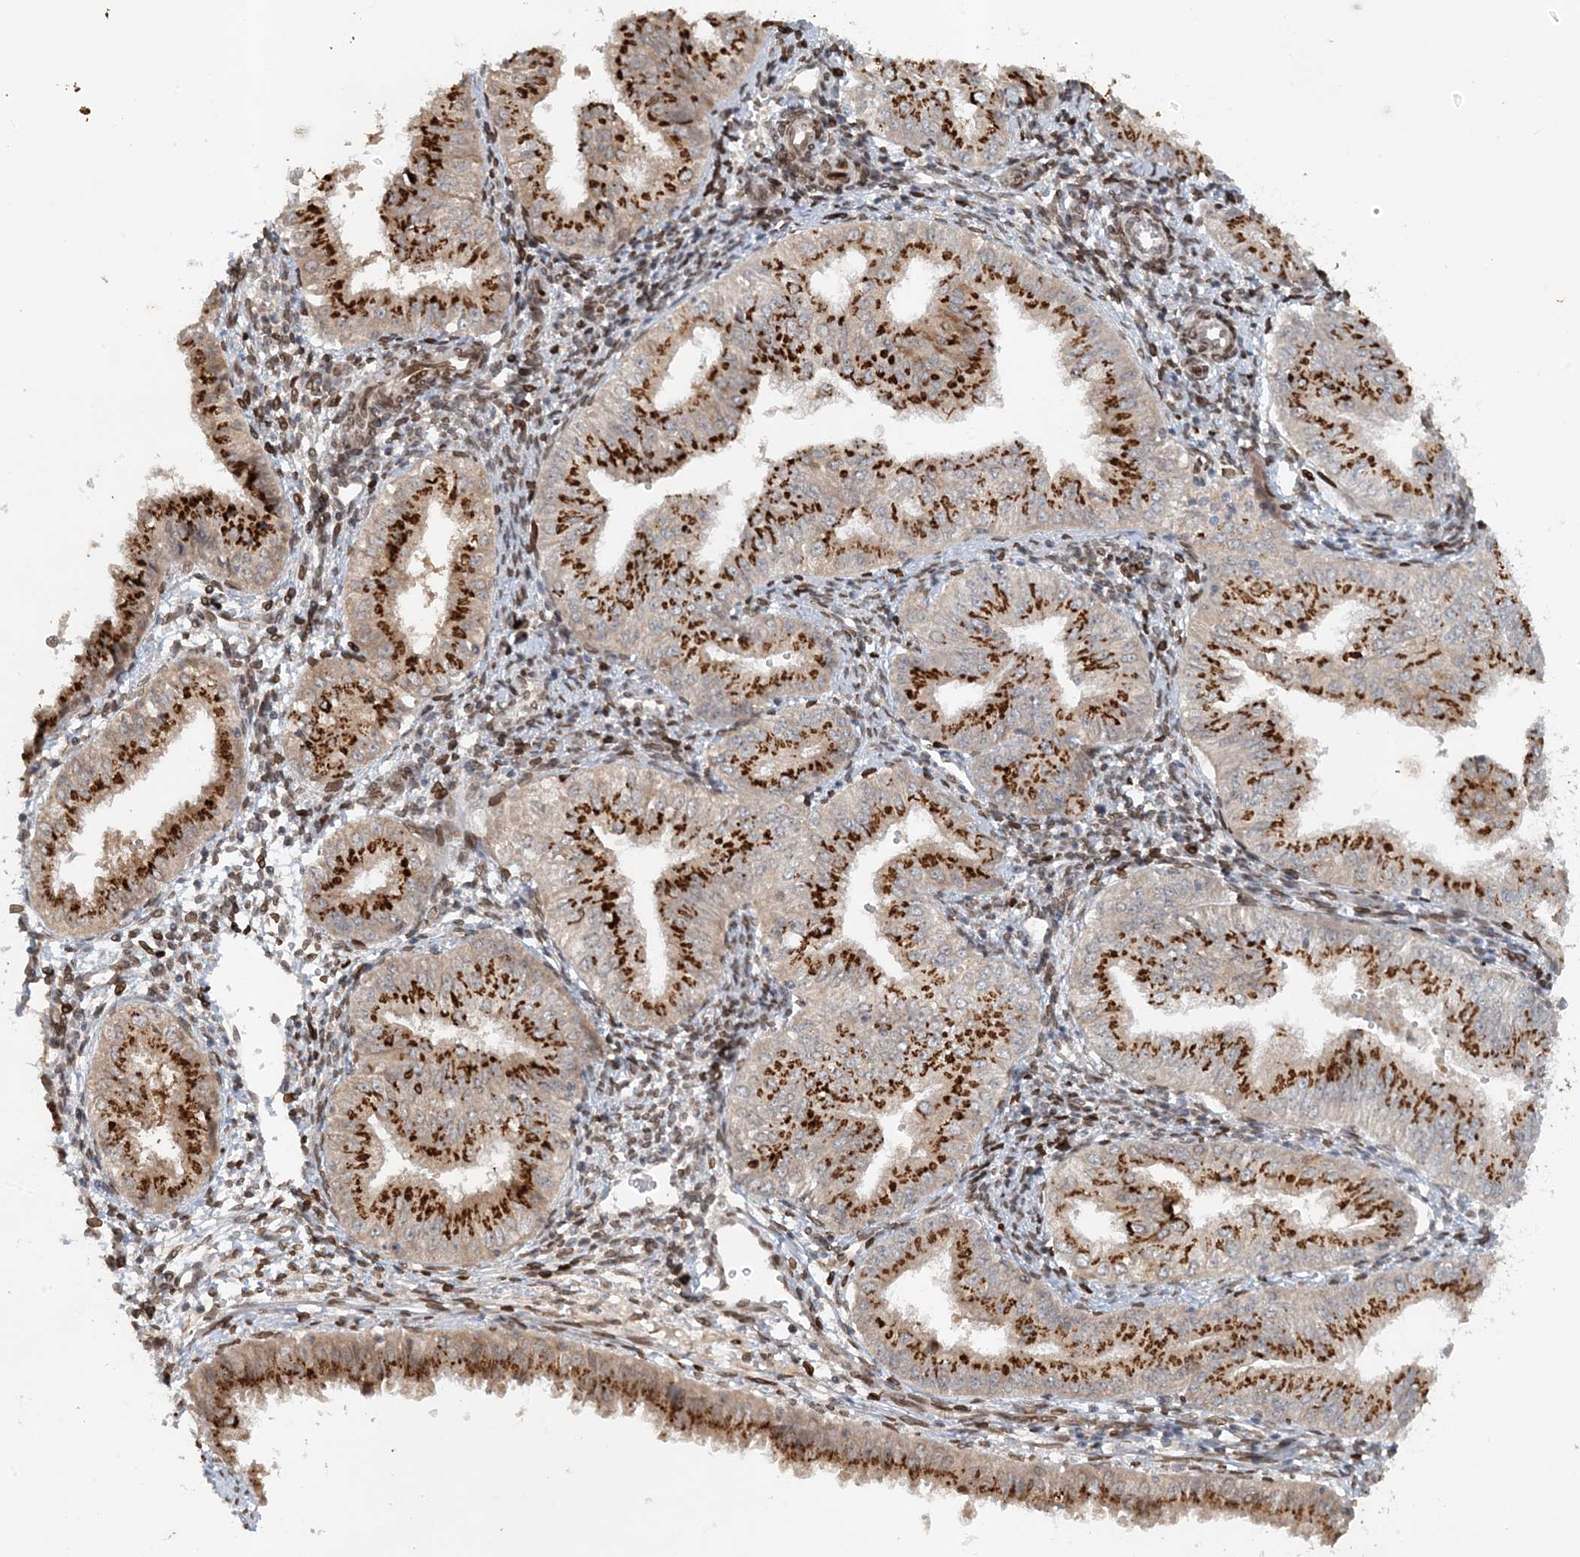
{"staining": {"intensity": "strong", "quantity": ">75%", "location": "cytoplasmic/membranous"}, "tissue": "endometrial cancer", "cell_type": "Tumor cells", "image_type": "cancer", "snomed": [{"axis": "morphology", "description": "Normal tissue, NOS"}, {"axis": "morphology", "description": "Adenocarcinoma, NOS"}, {"axis": "topography", "description": "Endometrium"}], "caption": "Tumor cells exhibit high levels of strong cytoplasmic/membranous positivity in about >75% of cells in human endometrial adenocarcinoma.", "gene": "SLC35A2", "patient": {"sex": "female", "age": 53}}